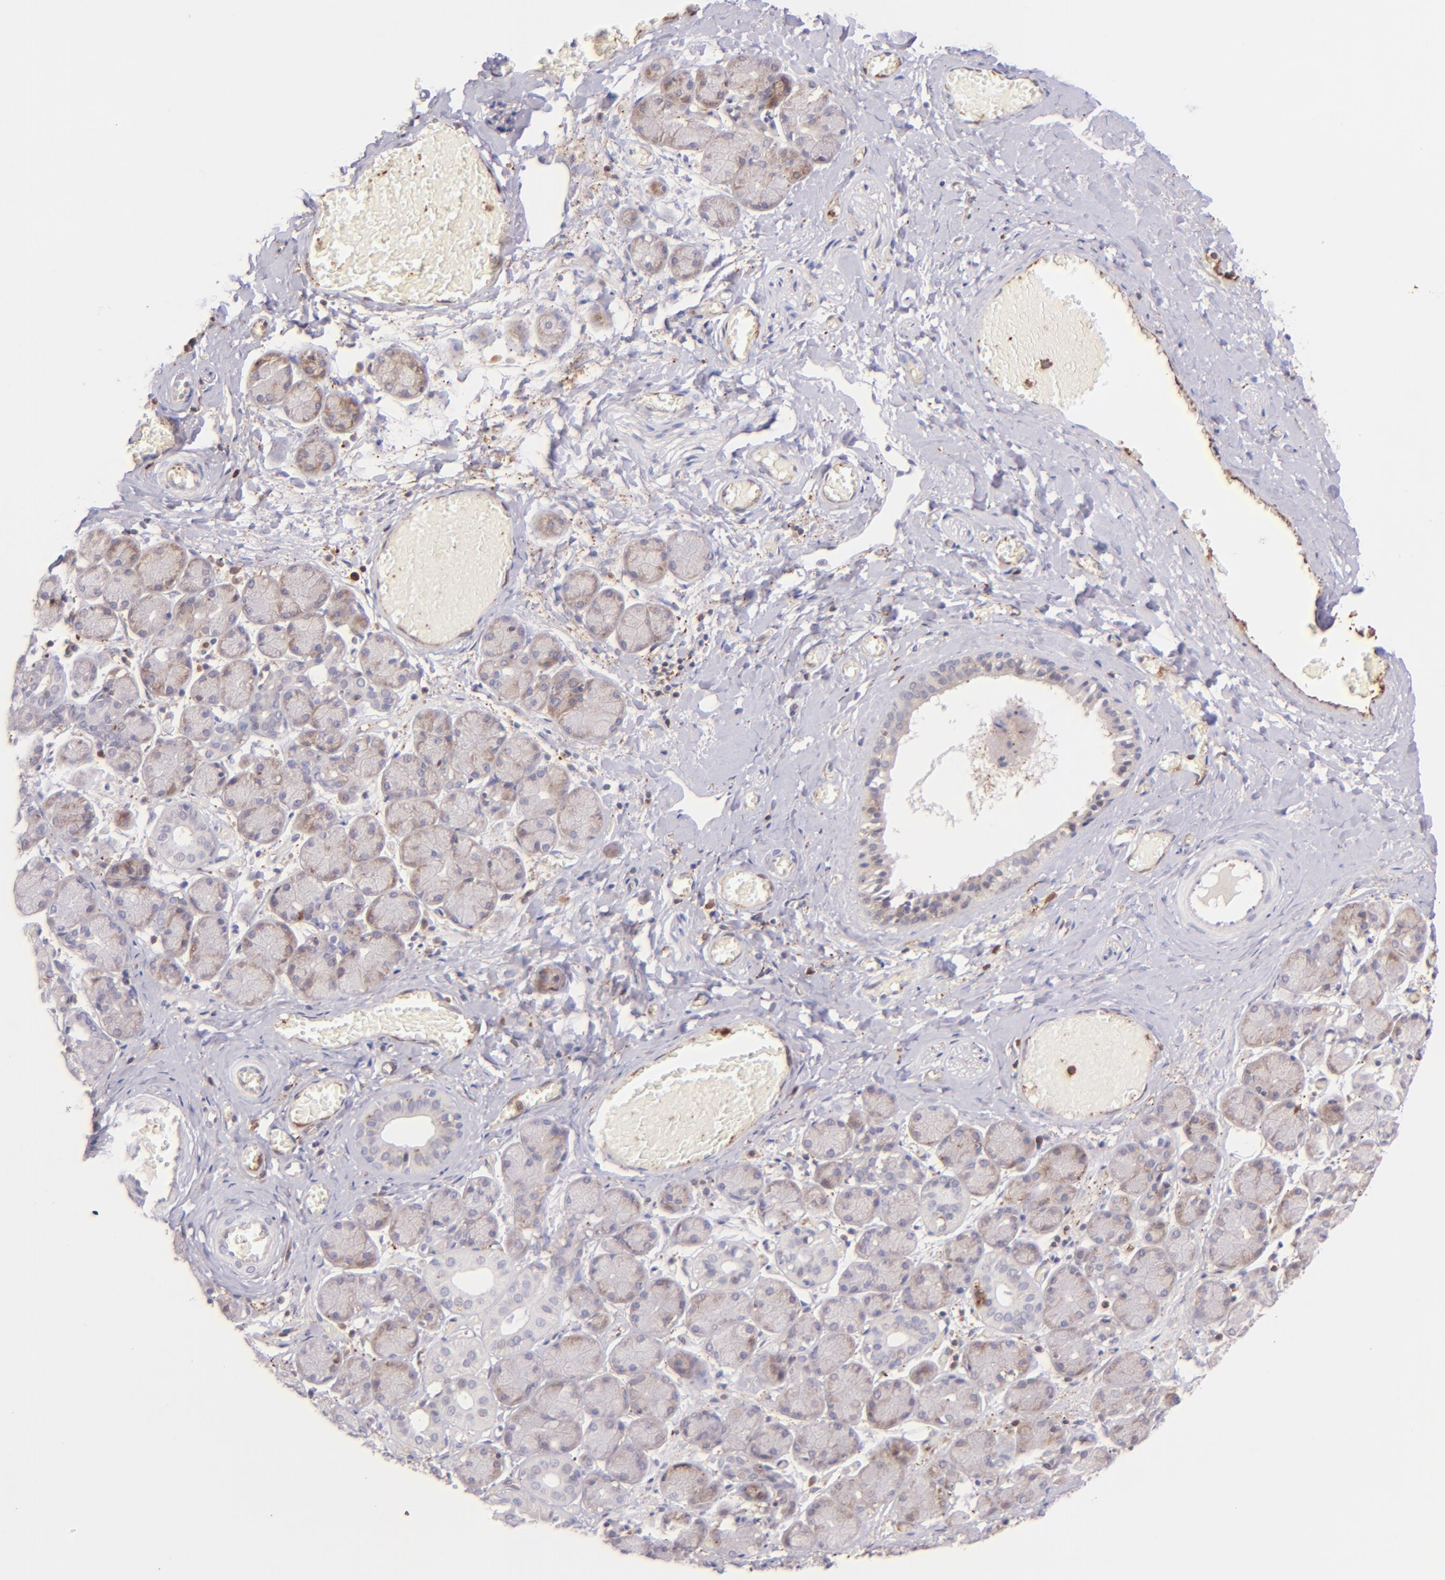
{"staining": {"intensity": "weak", "quantity": "25%-75%", "location": "cytoplasmic/membranous"}, "tissue": "salivary gland", "cell_type": "Glandular cells", "image_type": "normal", "snomed": [{"axis": "morphology", "description": "Normal tissue, NOS"}, {"axis": "topography", "description": "Salivary gland"}], "caption": "Protein analysis of benign salivary gland reveals weak cytoplasmic/membranous expression in about 25%-75% of glandular cells.", "gene": "BTK", "patient": {"sex": "female", "age": 24}}